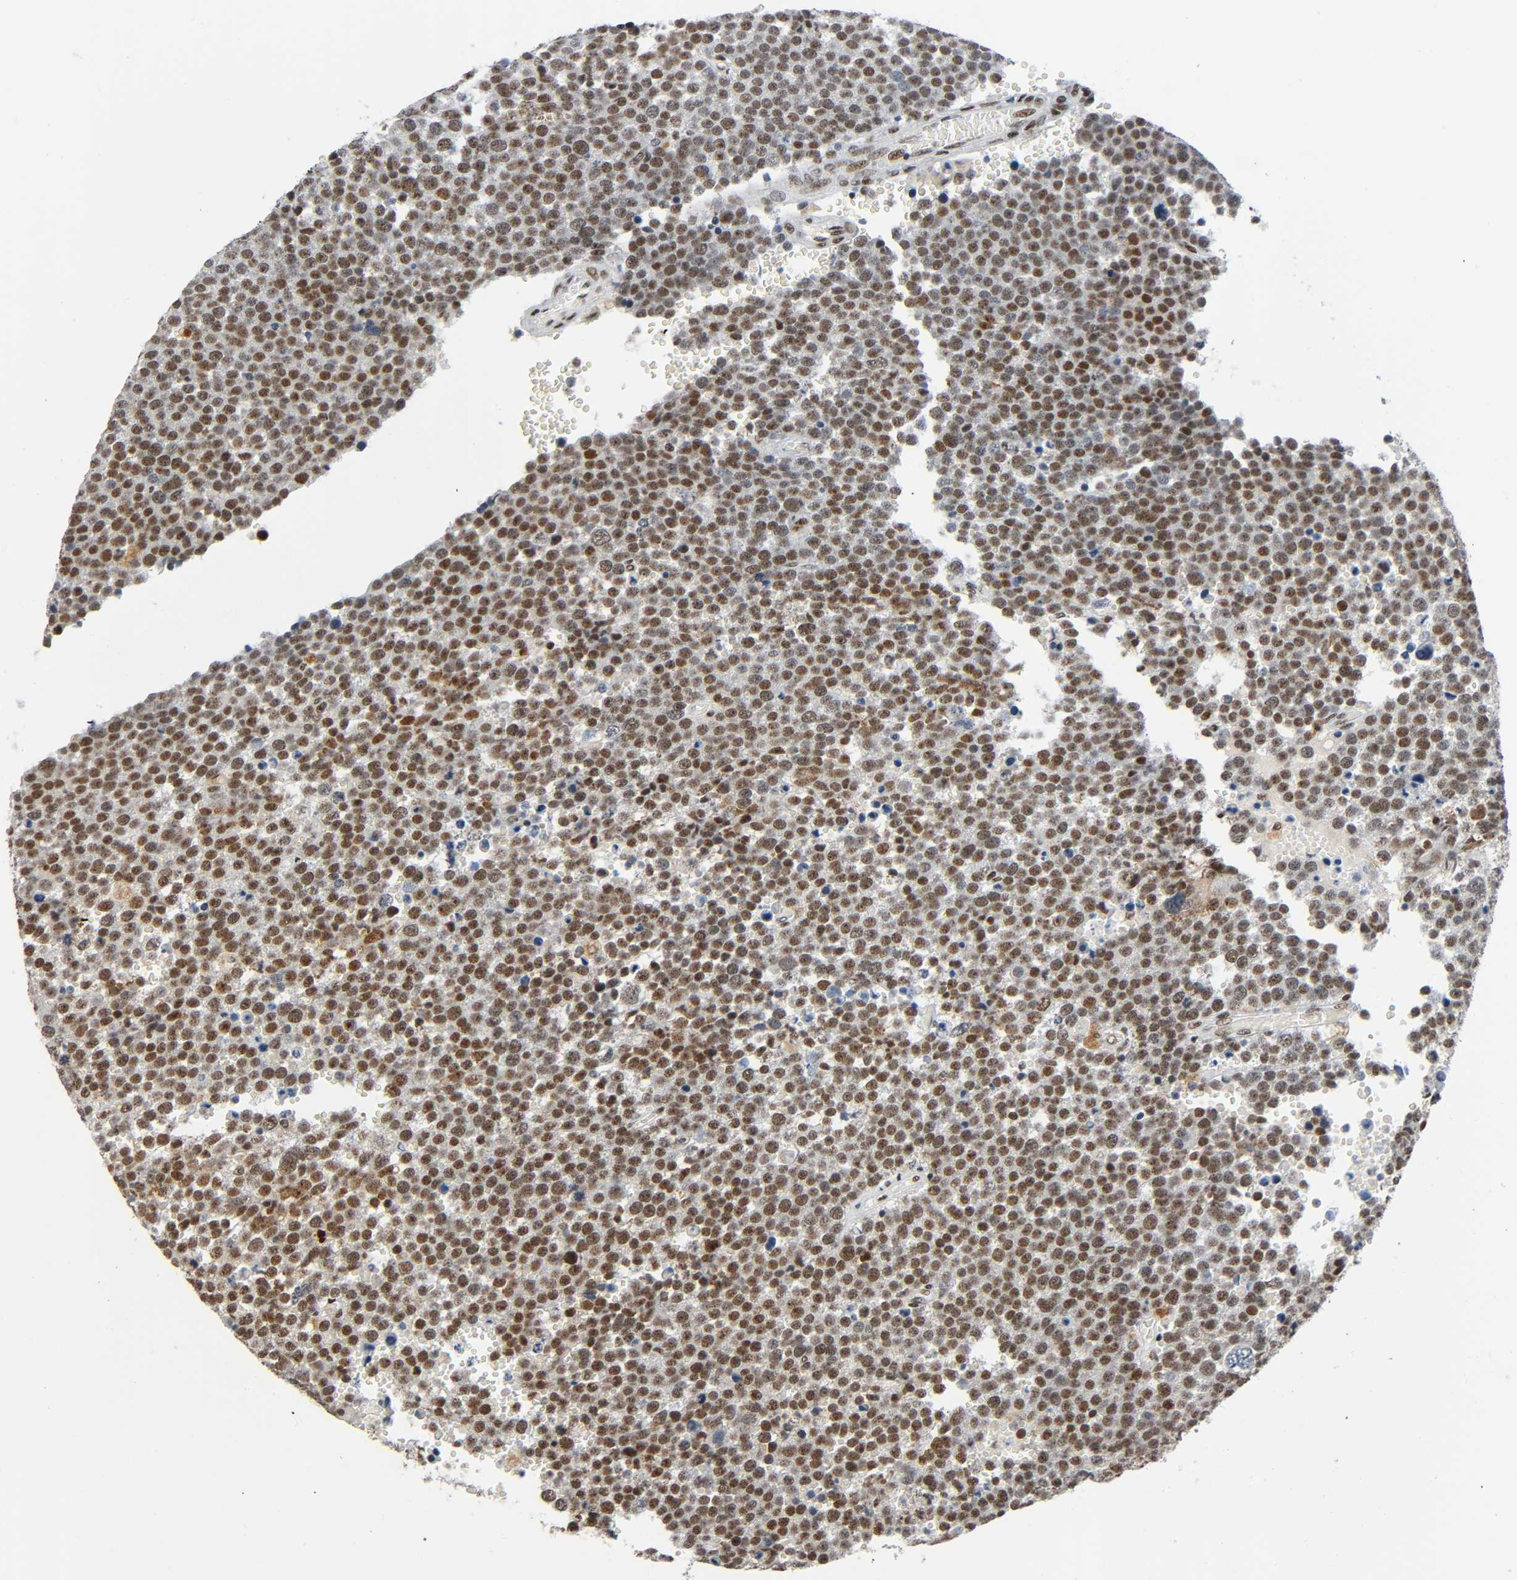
{"staining": {"intensity": "strong", "quantity": ">75%", "location": "nuclear"}, "tissue": "testis cancer", "cell_type": "Tumor cells", "image_type": "cancer", "snomed": [{"axis": "morphology", "description": "Seminoma, NOS"}, {"axis": "topography", "description": "Testis"}], "caption": "IHC staining of testis cancer (seminoma), which reveals high levels of strong nuclear staining in approximately >75% of tumor cells indicating strong nuclear protein staining. The staining was performed using DAB (3,3'-diaminobenzidine) (brown) for protein detection and nuclei were counterstained in hematoxylin (blue).", "gene": "CDK9", "patient": {"sex": "male", "age": 71}}